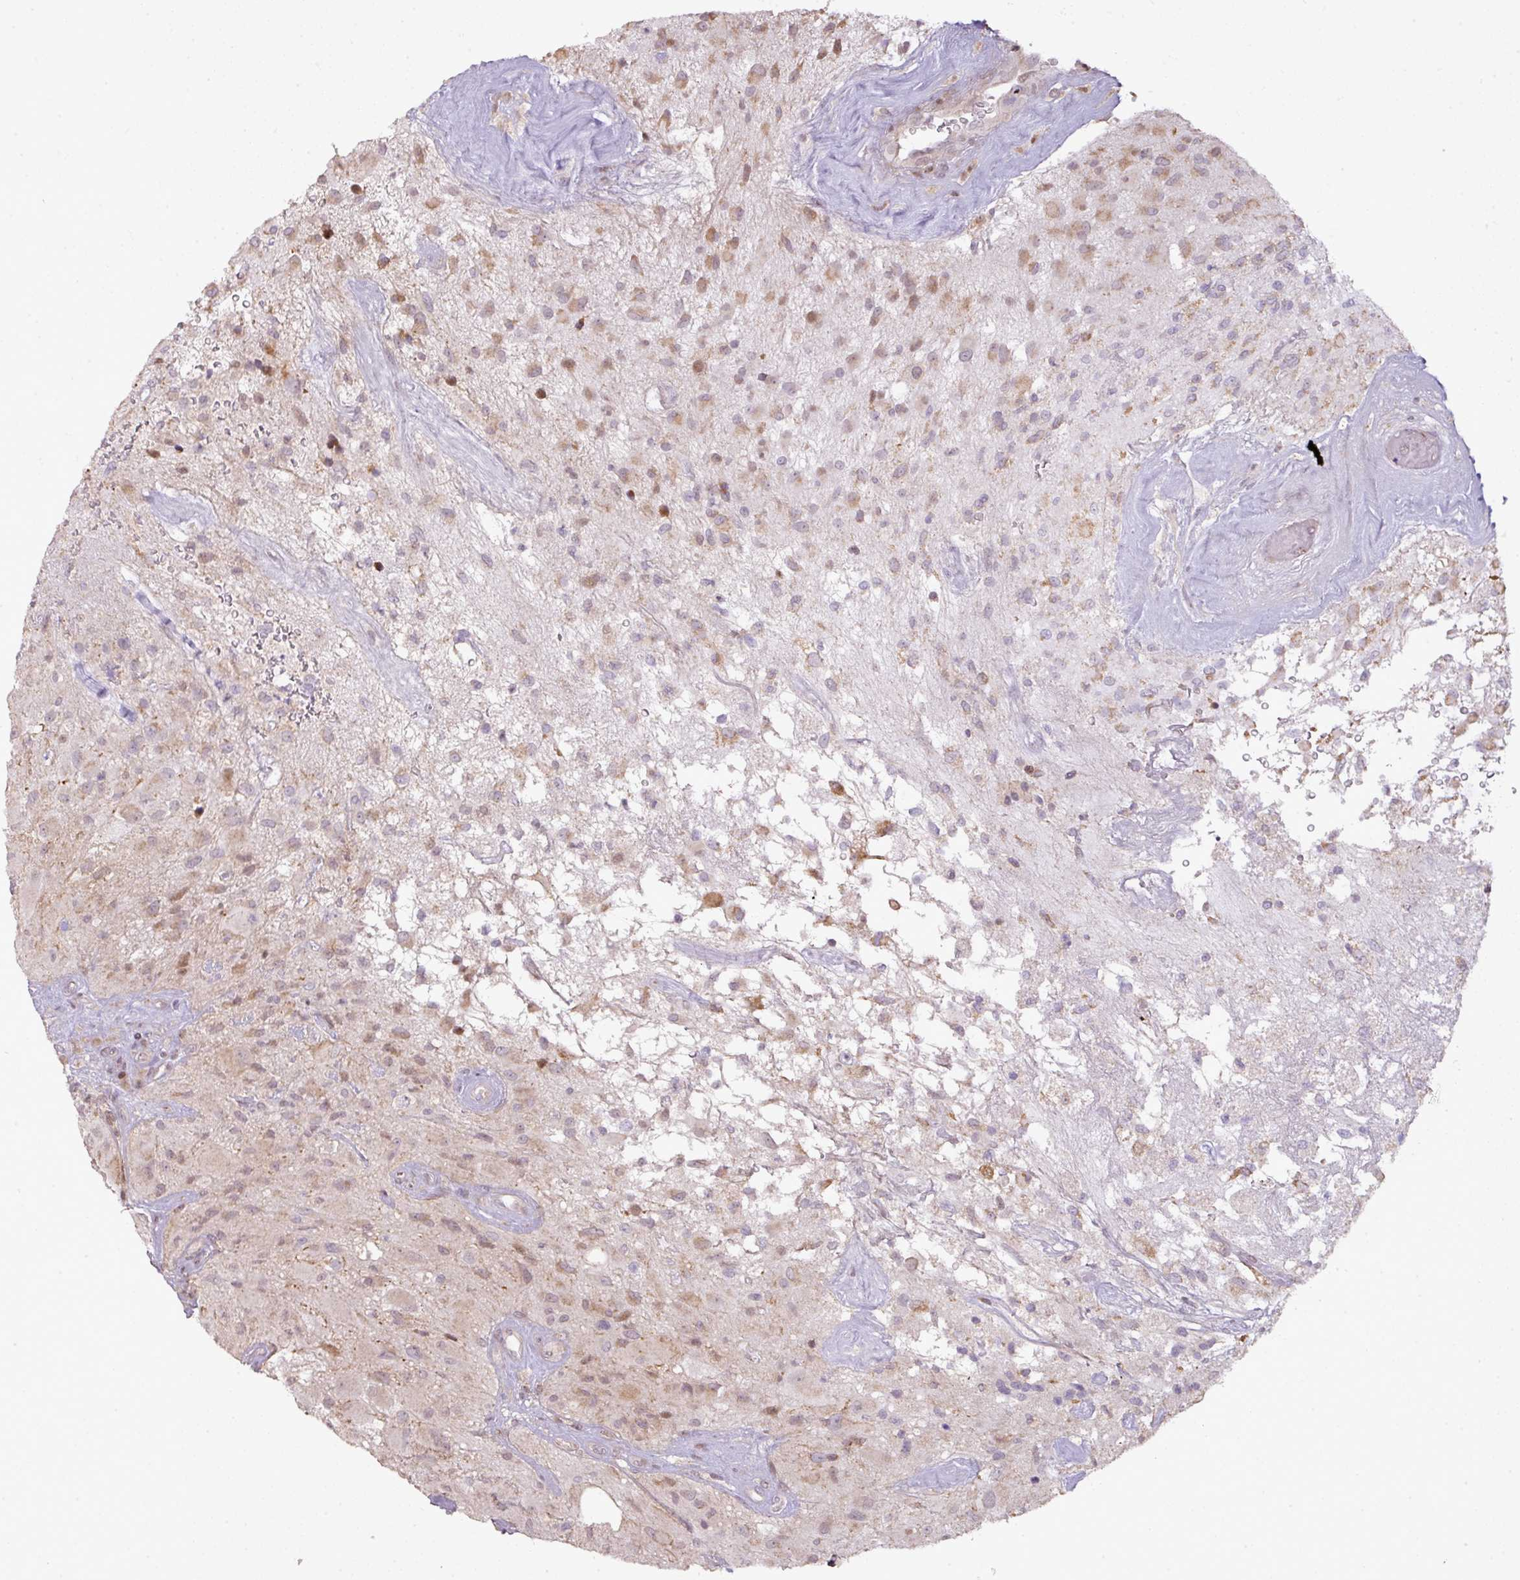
{"staining": {"intensity": "moderate", "quantity": "25%-75%", "location": "cytoplasmic/membranous"}, "tissue": "glioma", "cell_type": "Tumor cells", "image_type": "cancer", "snomed": [{"axis": "morphology", "description": "Glioma, malignant, High grade"}, {"axis": "topography", "description": "Brain"}], "caption": "This is a photomicrograph of immunohistochemistry staining of glioma, which shows moderate staining in the cytoplasmic/membranous of tumor cells.", "gene": "MYSM1", "patient": {"sex": "female", "age": 67}}